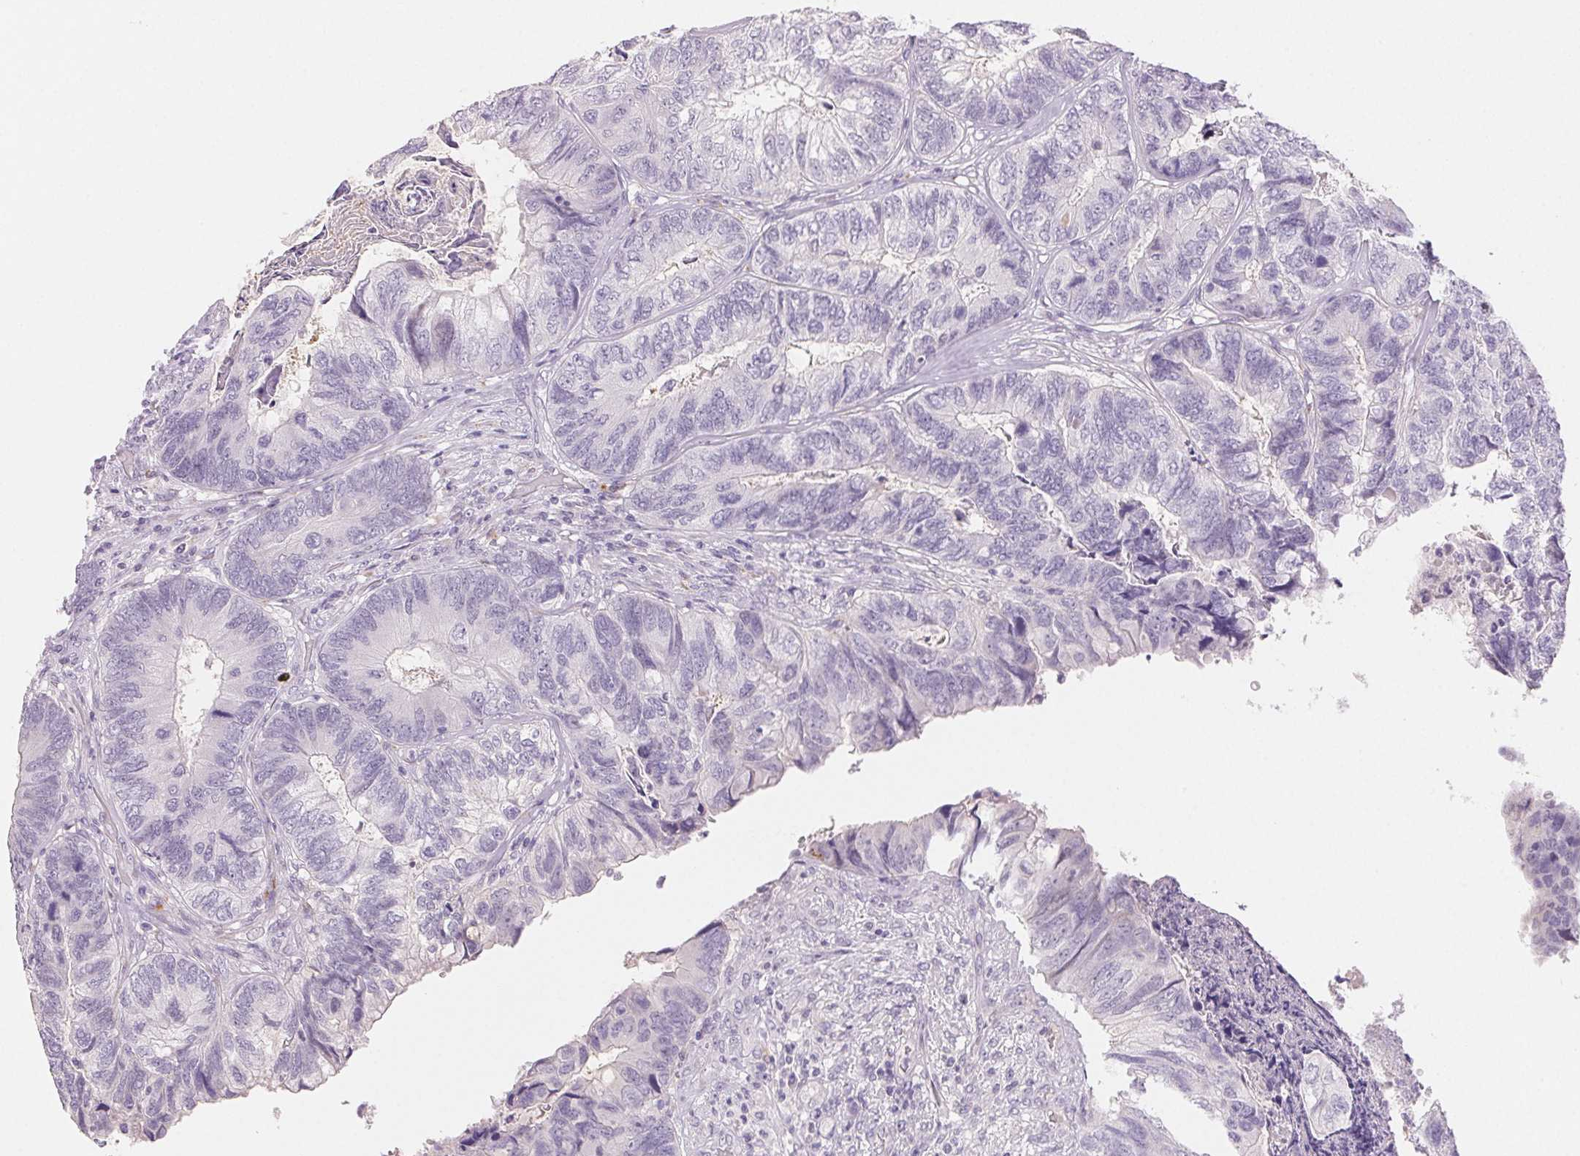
{"staining": {"intensity": "negative", "quantity": "none", "location": "none"}, "tissue": "colorectal cancer", "cell_type": "Tumor cells", "image_type": "cancer", "snomed": [{"axis": "morphology", "description": "Adenocarcinoma, NOS"}, {"axis": "topography", "description": "Colon"}], "caption": "This is an immunohistochemistry (IHC) histopathology image of colorectal adenocarcinoma. There is no positivity in tumor cells.", "gene": "BPIFB2", "patient": {"sex": "female", "age": 67}}